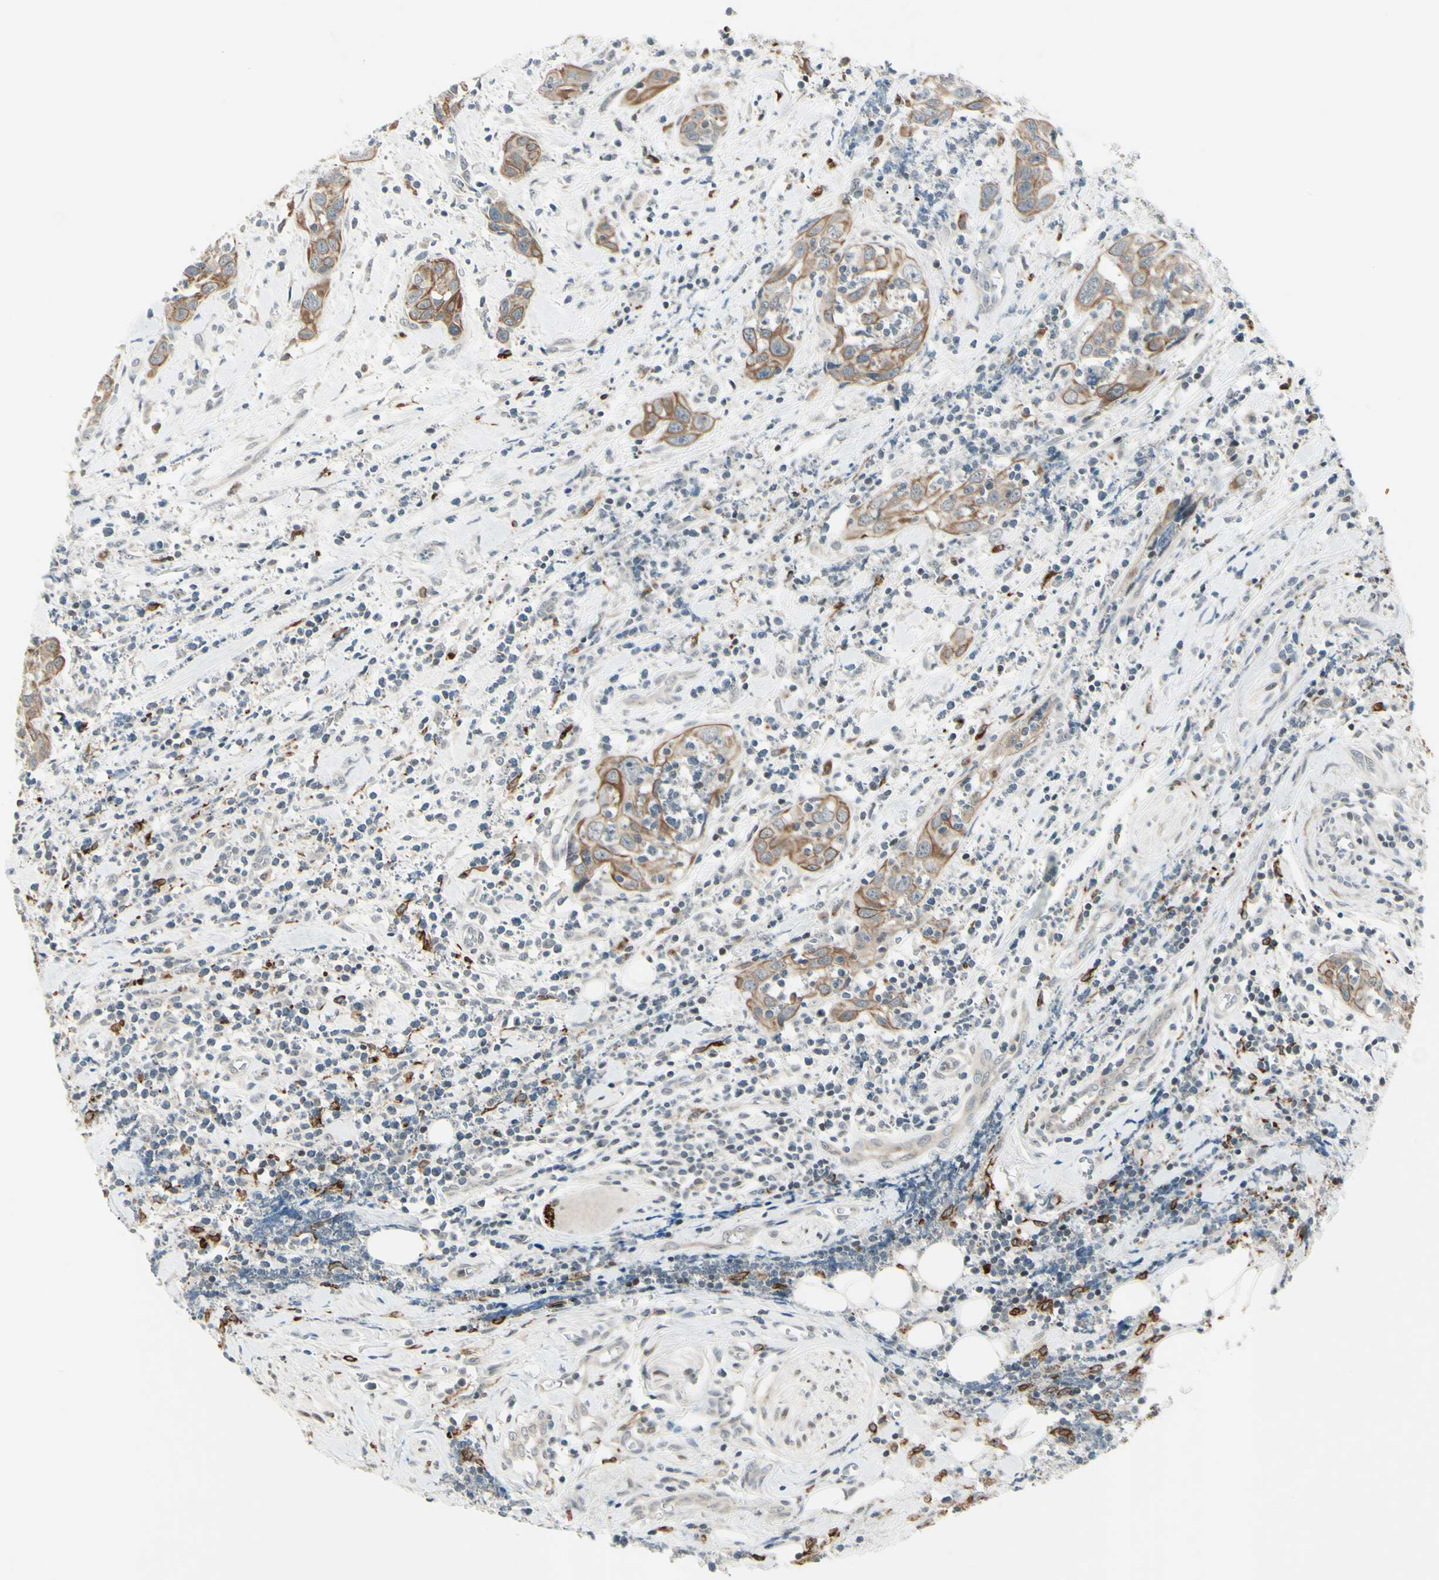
{"staining": {"intensity": "moderate", "quantity": ">75%", "location": "cytoplasmic/membranous"}, "tissue": "head and neck cancer", "cell_type": "Tumor cells", "image_type": "cancer", "snomed": [{"axis": "morphology", "description": "Squamous cell carcinoma, NOS"}, {"axis": "topography", "description": "Oral tissue"}, {"axis": "topography", "description": "Head-Neck"}], "caption": "This histopathology image demonstrates immunohistochemistry (IHC) staining of head and neck cancer (squamous cell carcinoma), with medium moderate cytoplasmic/membranous positivity in about >75% of tumor cells.", "gene": "FGFR2", "patient": {"sex": "female", "age": 50}}